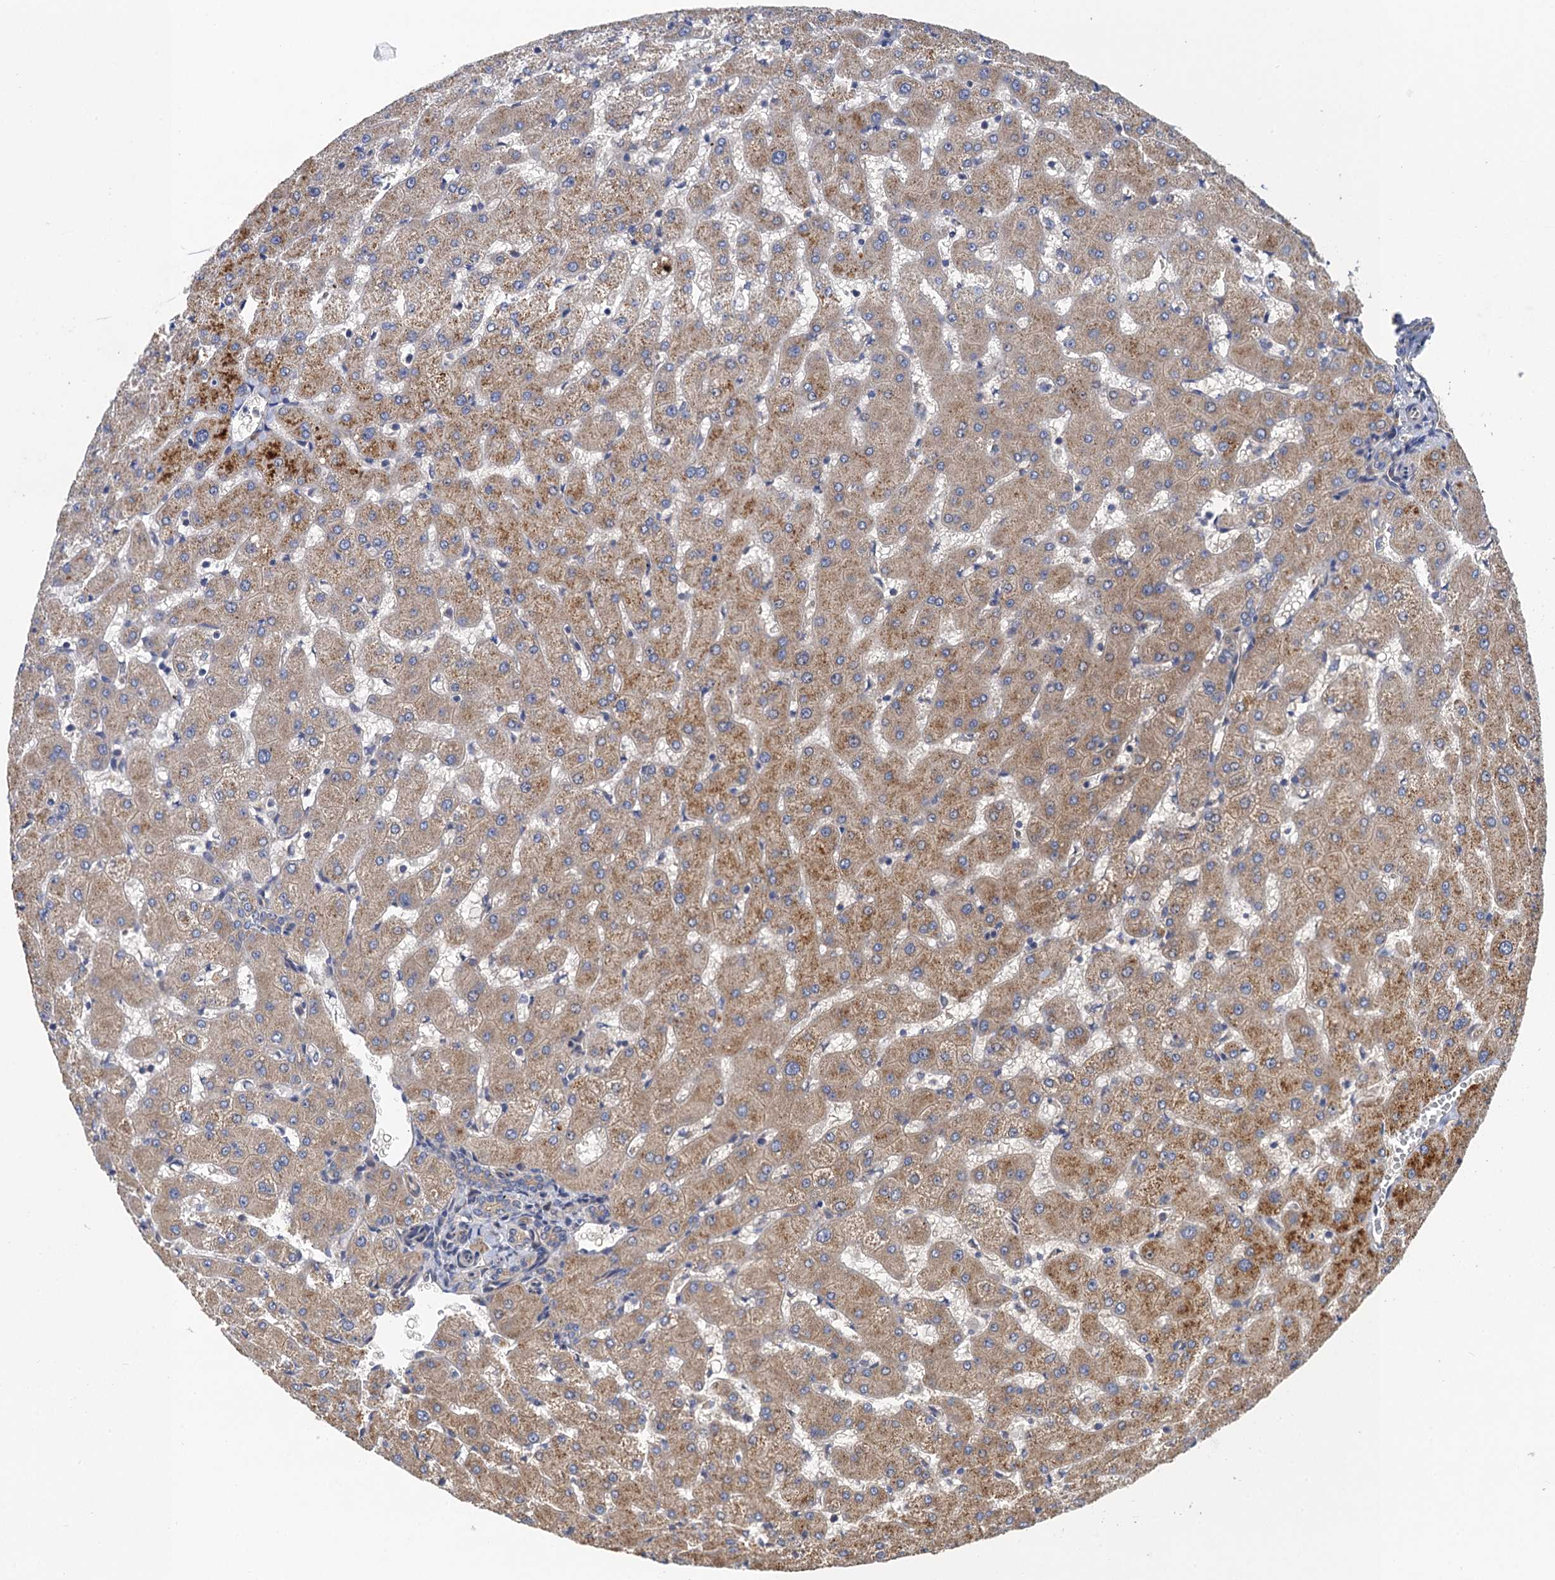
{"staining": {"intensity": "negative", "quantity": "none", "location": "none"}, "tissue": "liver", "cell_type": "Cholangiocytes", "image_type": "normal", "snomed": [{"axis": "morphology", "description": "Normal tissue, NOS"}, {"axis": "topography", "description": "Liver"}], "caption": "An image of liver stained for a protein demonstrates no brown staining in cholangiocytes. (DAB (3,3'-diaminobenzidine) IHC with hematoxylin counter stain).", "gene": "PJA2", "patient": {"sex": "female", "age": 63}}